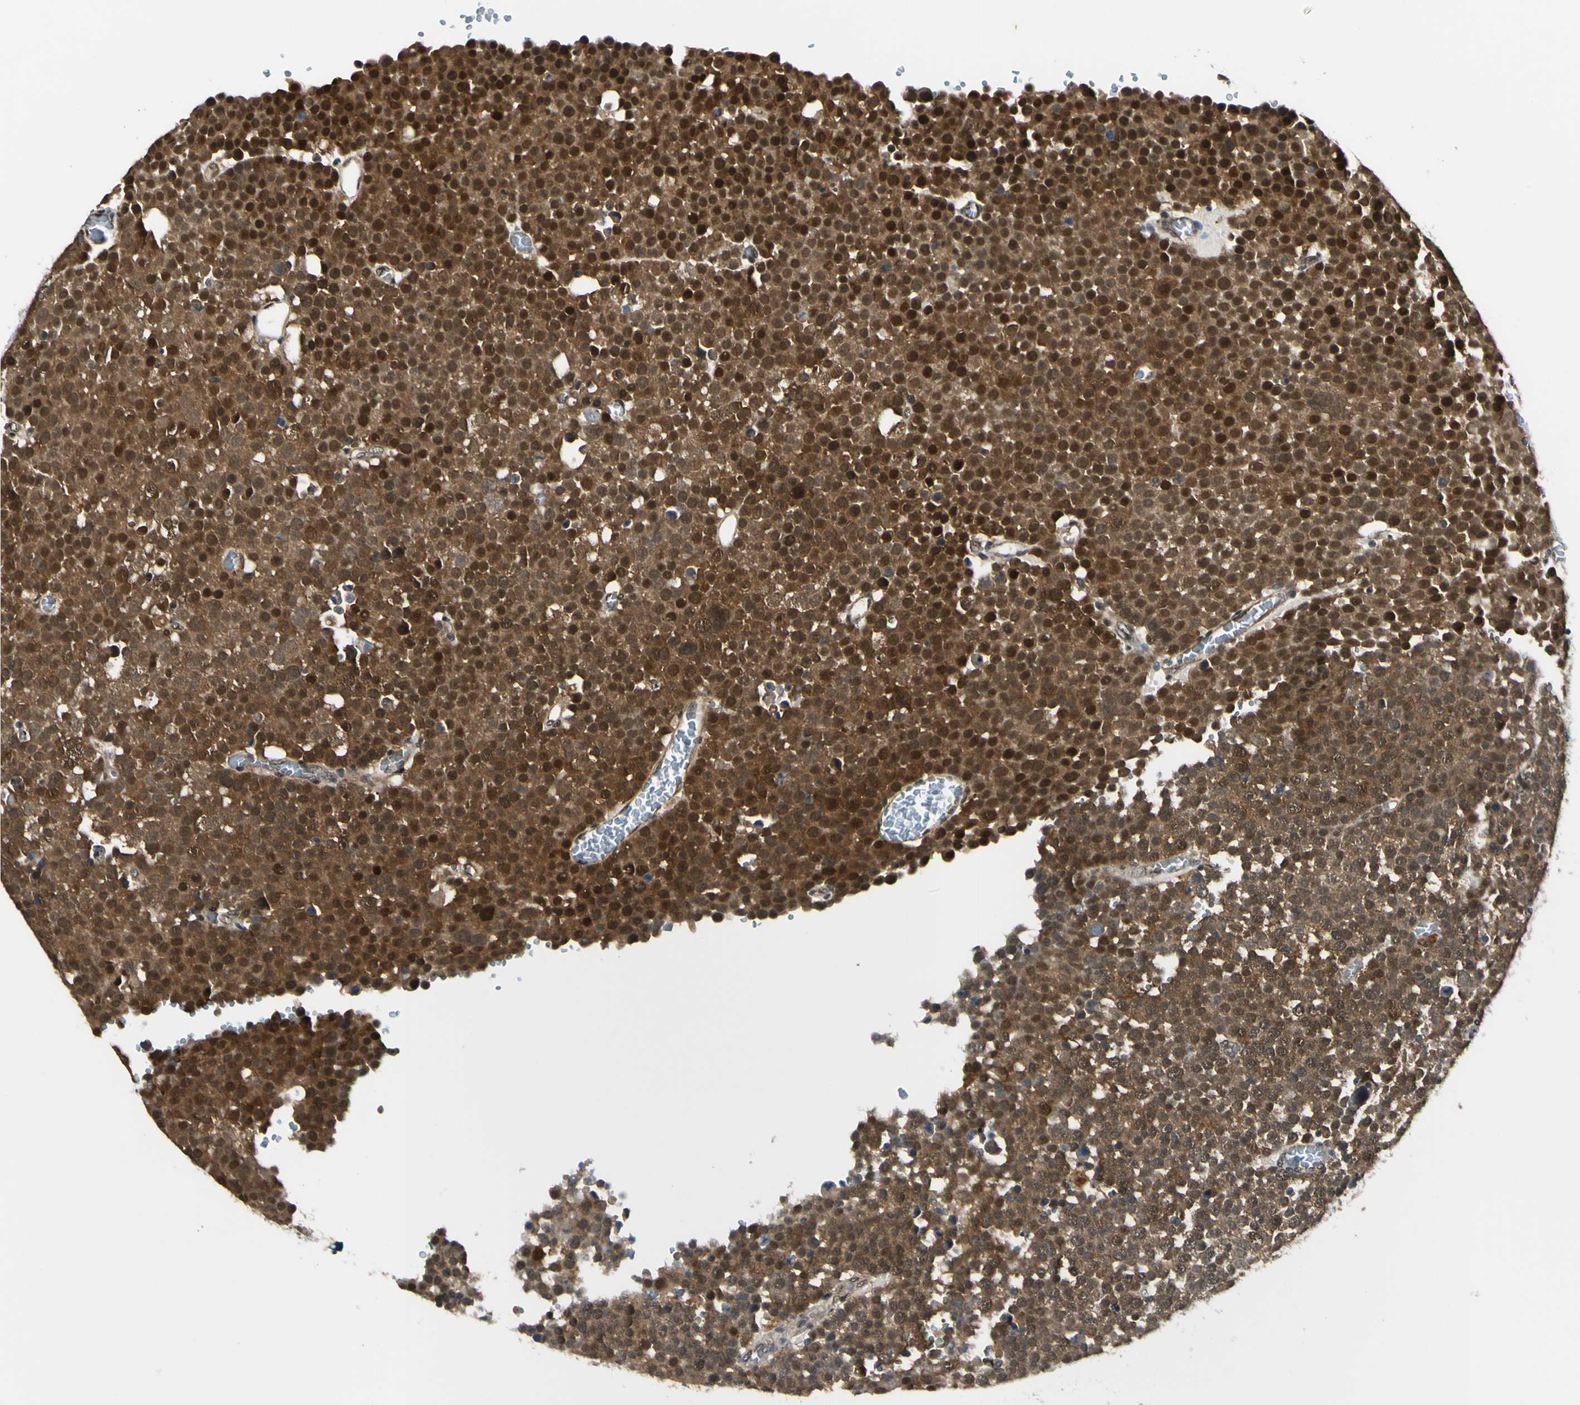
{"staining": {"intensity": "moderate", "quantity": ">75%", "location": "cytoplasmic/membranous,nuclear"}, "tissue": "testis cancer", "cell_type": "Tumor cells", "image_type": "cancer", "snomed": [{"axis": "morphology", "description": "Seminoma, NOS"}, {"axis": "topography", "description": "Testis"}], "caption": "Testis cancer (seminoma) stained for a protein (brown) reveals moderate cytoplasmic/membranous and nuclear positive positivity in approximately >75% of tumor cells.", "gene": "PSMD5", "patient": {"sex": "male", "age": 71}}